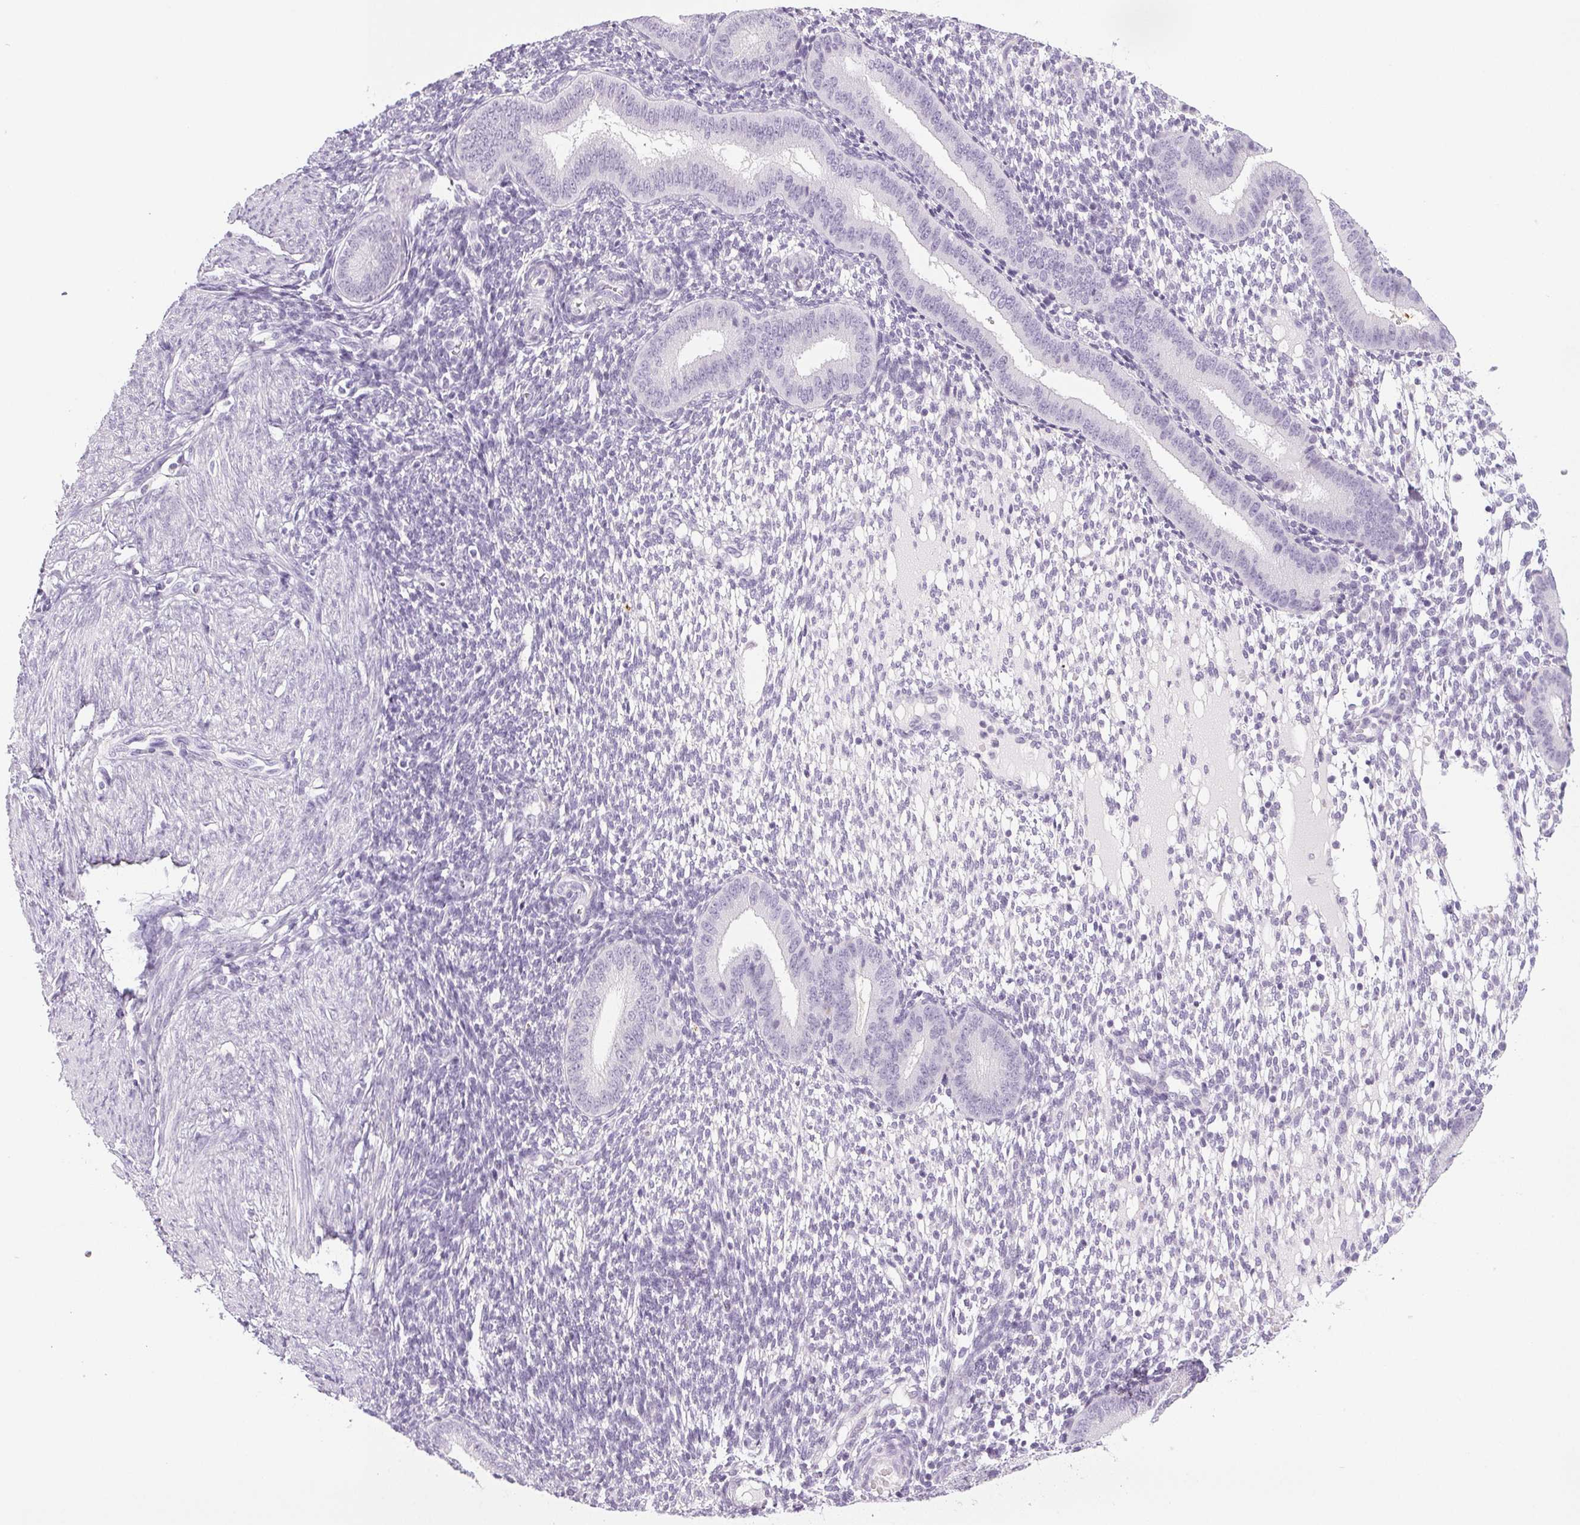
{"staining": {"intensity": "negative", "quantity": "none", "location": "none"}, "tissue": "endometrium", "cell_type": "Cells in endometrial stroma", "image_type": "normal", "snomed": [{"axis": "morphology", "description": "Normal tissue, NOS"}, {"axis": "topography", "description": "Endometrium"}], "caption": "Immunohistochemical staining of normal endometrium displays no significant positivity in cells in endometrial stroma. (Immunohistochemistry, brightfield microscopy, high magnification).", "gene": "COL7A1", "patient": {"sex": "female", "age": 40}}